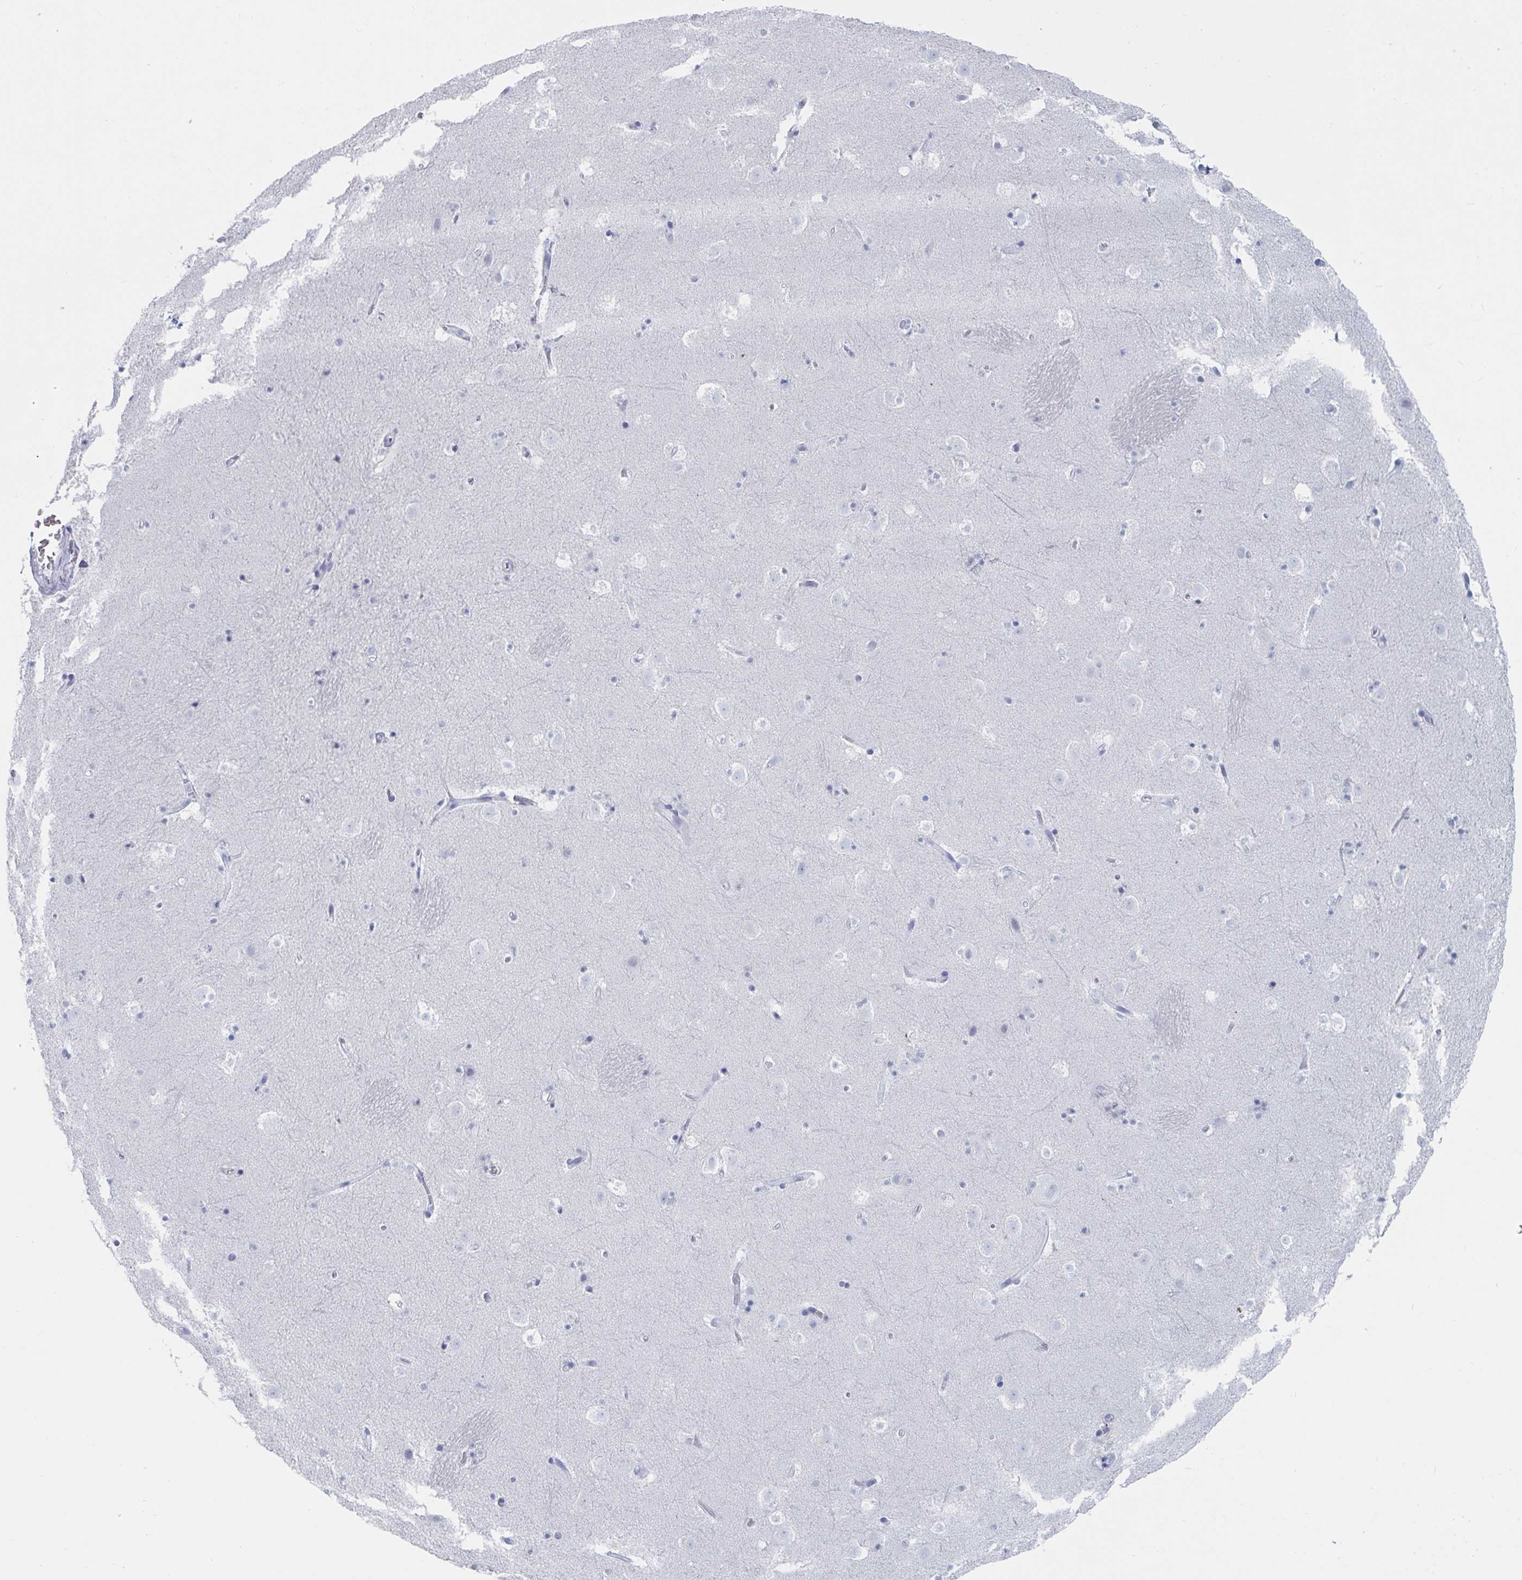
{"staining": {"intensity": "negative", "quantity": "none", "location": "none"}, "tissue": "caudate", "cell_type": "Glial cells", "image_type": "normal", "snomed": [{"axis": "morphology", "description": "Normal tissue, NOS"}, {"axis": "topography", "description": "Lateral ventricle wall"}], "caption": "Glial cells show no significant staining in benign caudate. Brightfield microscopy of IHC stained with DAB (brown) and hematoxylin (blue), captured at high magnification.", "gene": "NR1H2", "patient": {"sex": "male", "age": 37}}